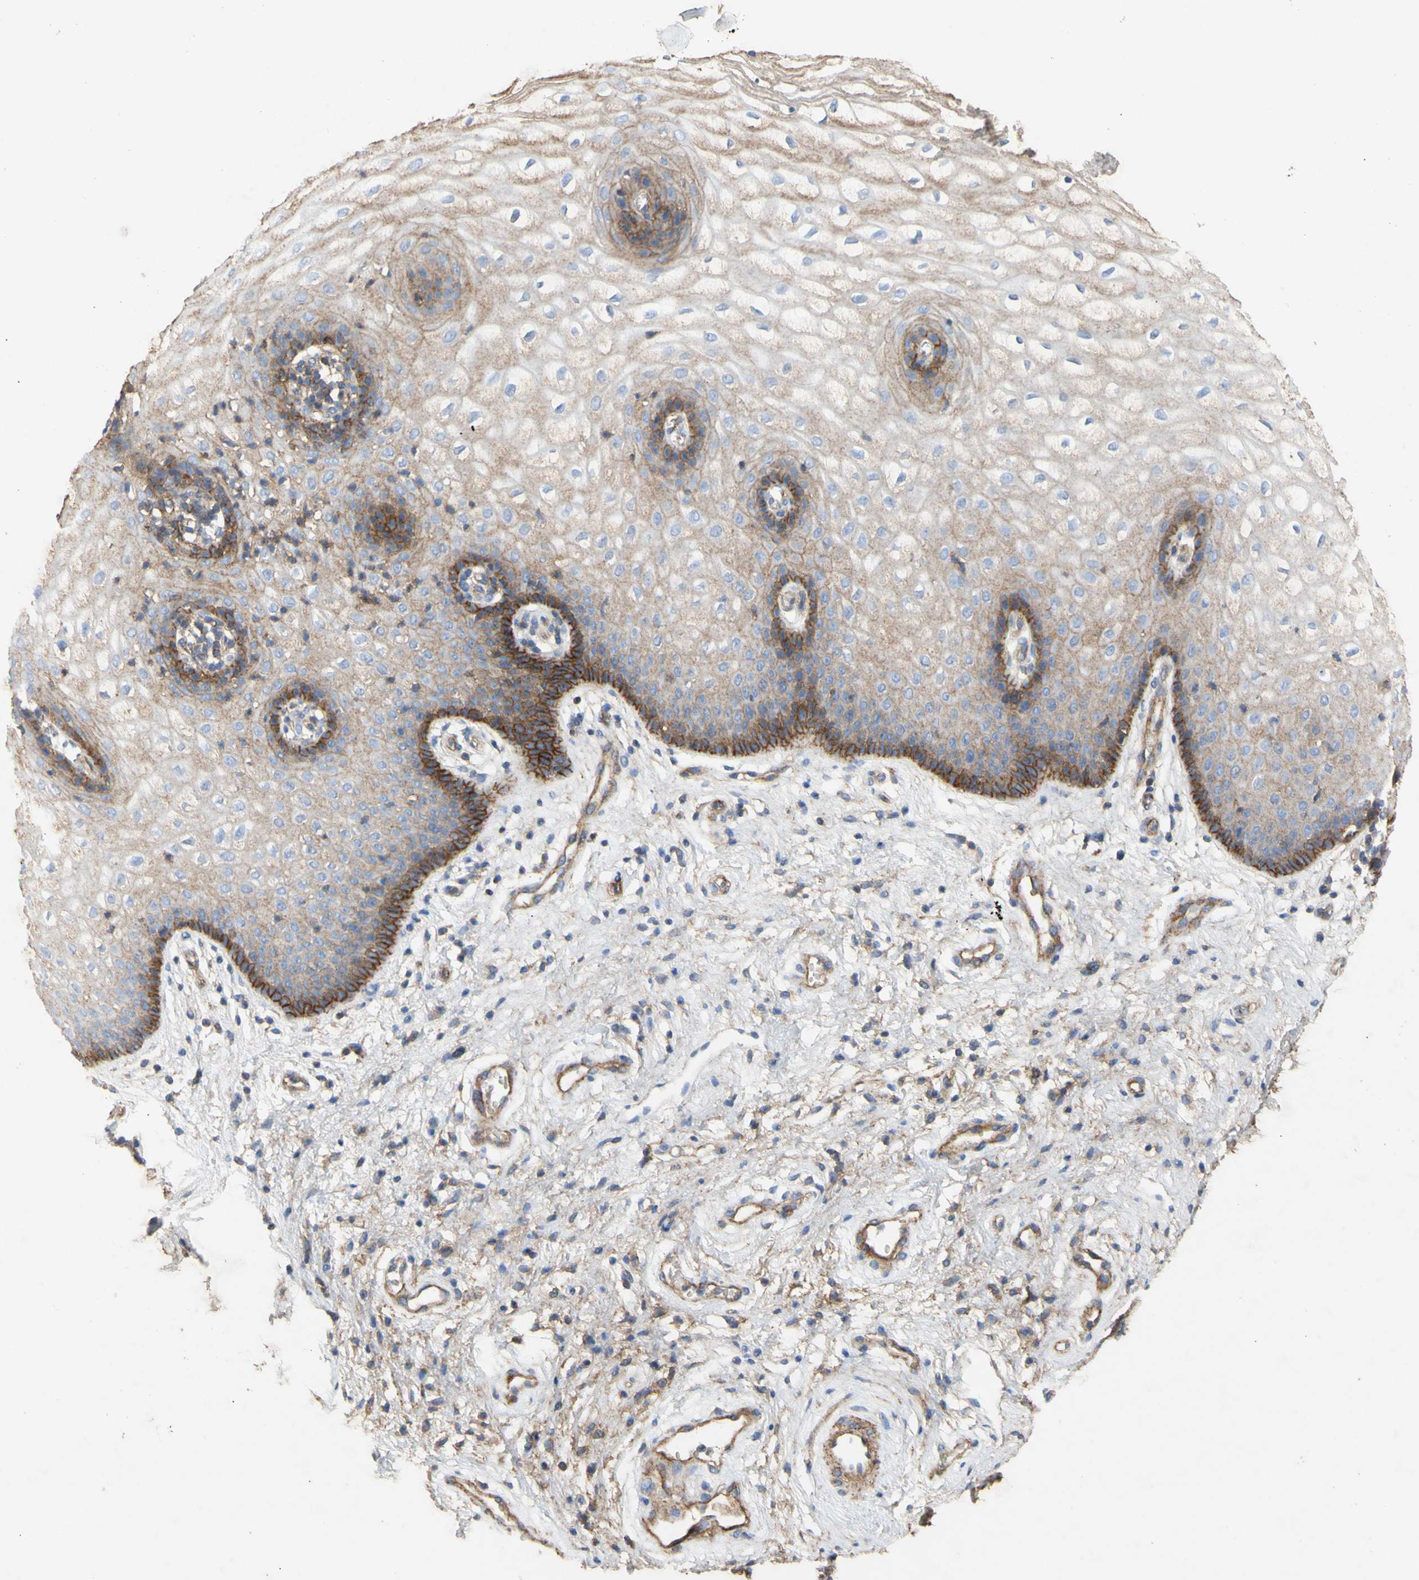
{"staining": {"intensity": "strong", "quantity": "<25%", "location": "cytoplasmic/membranous"}, "tissue": "vagina", "cell_type": "Squamous epithelial cells", "image_type": "normal", "snomed": [{"axis": "morphology", "description": "Normal tissue, NOS"}, {"axis": "topography", "description": "Vagina"}], "caption": "Unremarkable vagina shows strong cytoplasmic/membranous positivity in about <25% of squamous epithelial cells (Brightfield microscopy of DAB IHC at high magnification)..", "gene": "ATP2A3", "patient": {"sex": "female", "age": 34}}